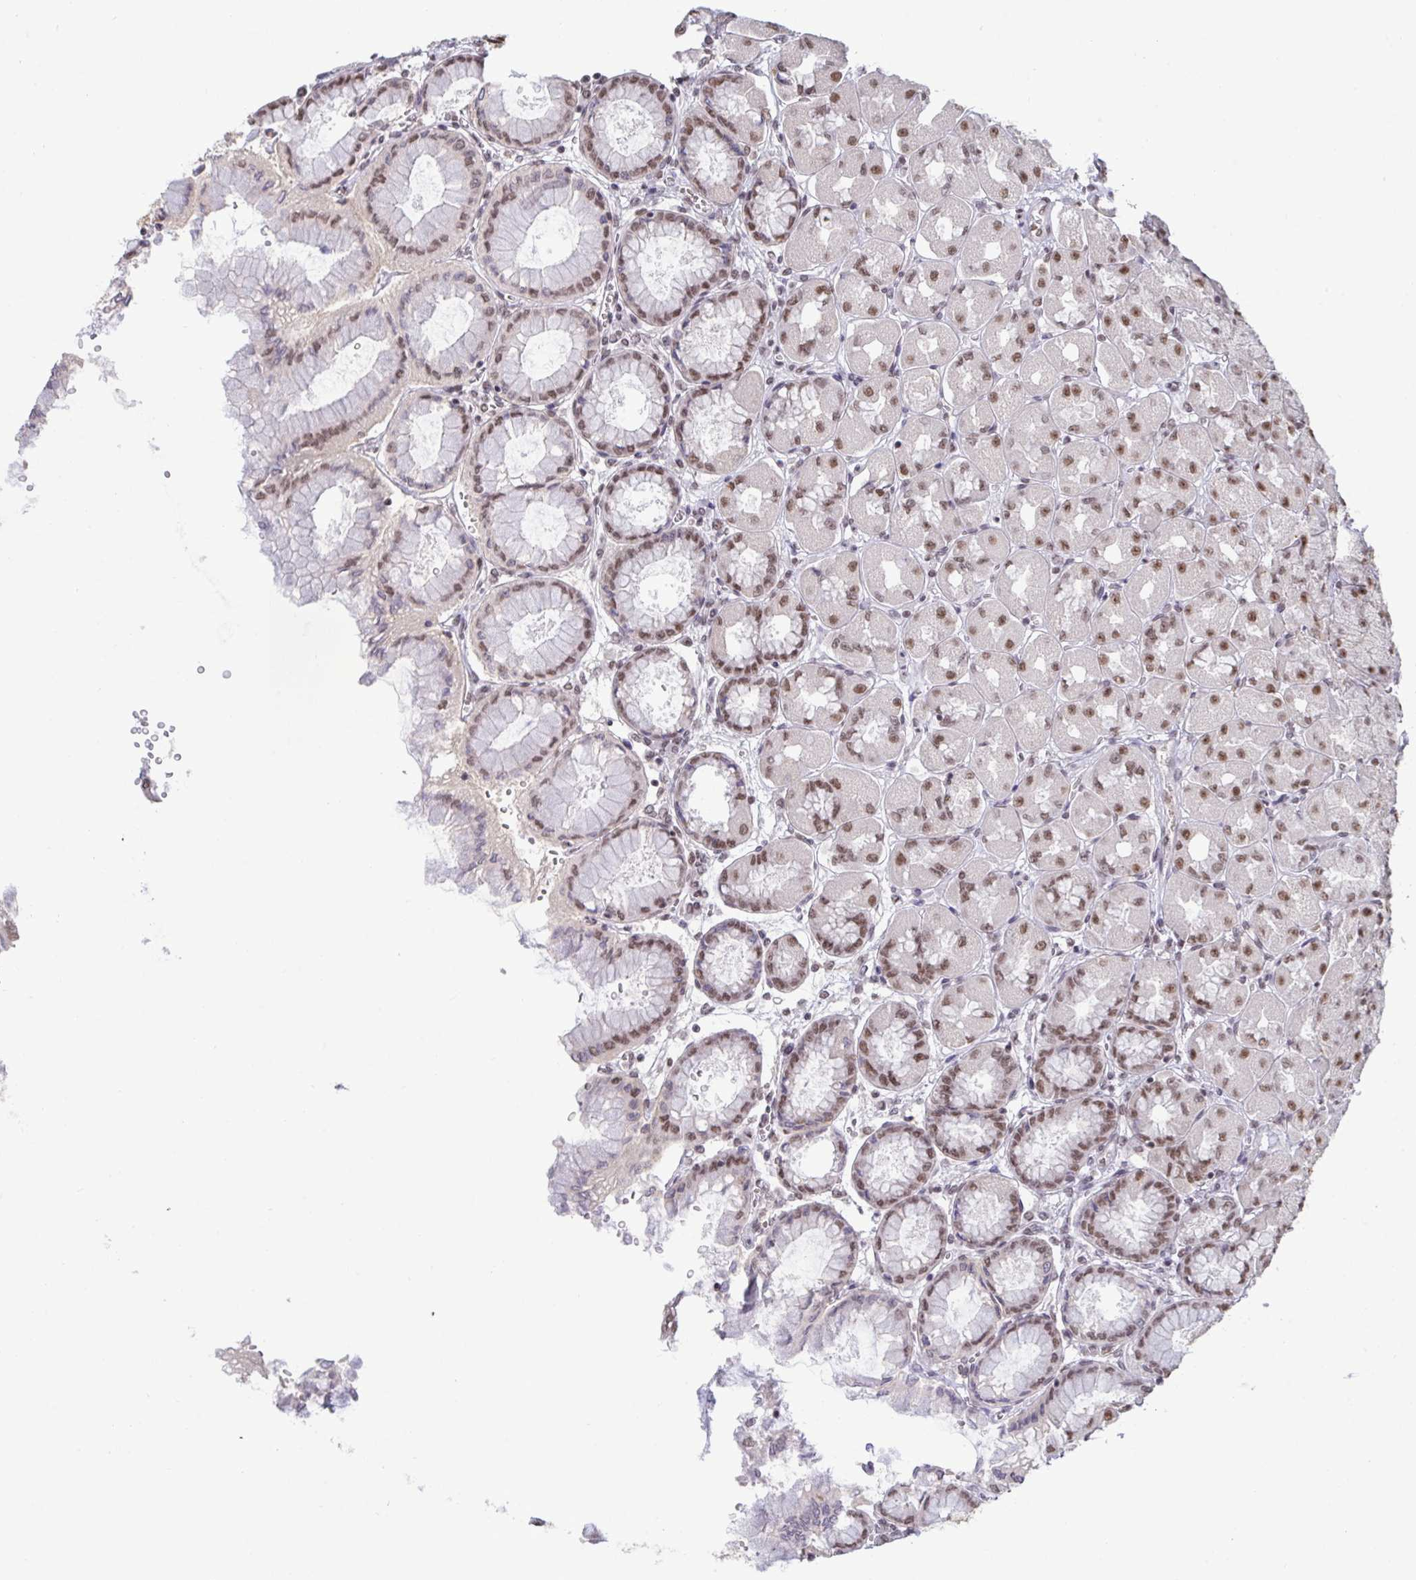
{"staining": {"intensity": "moderate", "quantity": ">75%", "location": "nuclear"}, "tissue": "stomach", "cell_type": "Glandular cells", "image_type": "normal", "snomed": [{"axis": "morphology", "description": "Normal tissue, NOS"}, {"axis": "topography", "description": "Stomach, upper"}], "caption": "Approximately >75% of glandular cells in benign stomach display moderate nuclear protein expression as visualized by brown immunohistochemical staining.", "gene": "PUF60", "patient": {"sex": "female", "age": 56}}